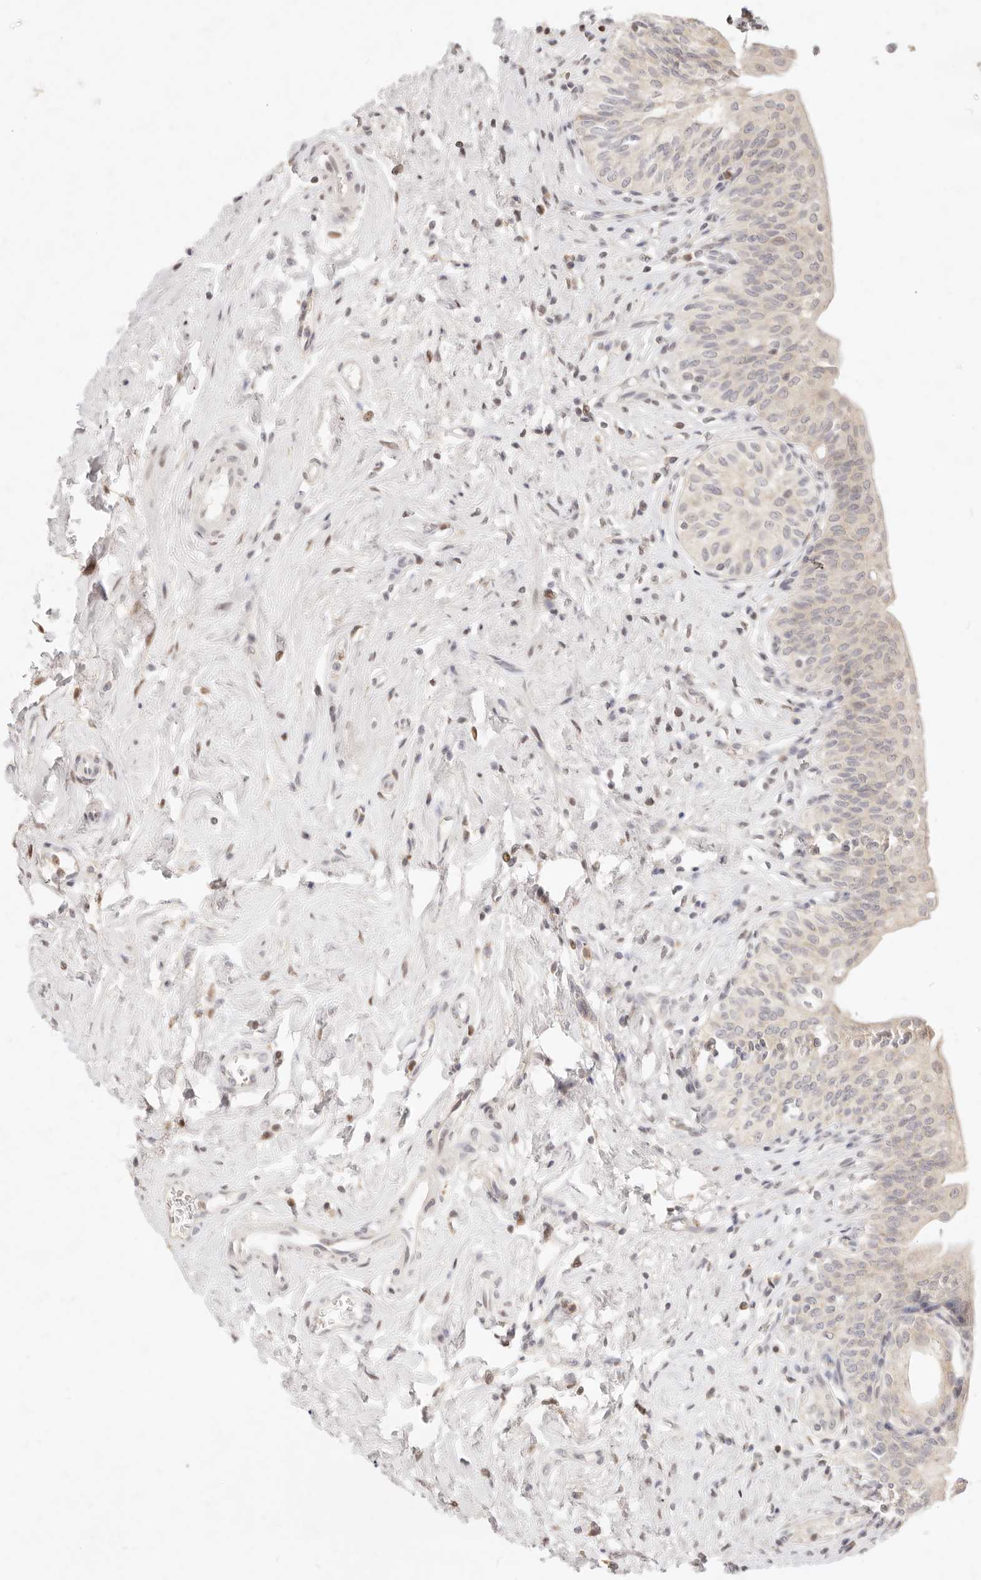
{"staining": {"intensity": "weak", "quantity": "25%-75%", "location": "cytoplasmic/membranous"}, "tissue": "urinary bladder", "cell_type": "Urothelial cells", "image_type": "normal", "snomed": [{"axis": "morphology", "description": "Normal tissue, NOS"}, {"axis": "topography", "description": "Urinary bladder"}], "caption": "Urothelial cells show low levels of weak cytoplasmic/membranous positivity in about 25%-75% of cells in unremarkable urinary bladder. Immunohistochemistry stains the protein in brown and the nuclei are stained blue.", "gene": "ASCL3", "patient": {"sex": "male", "age": 83}}